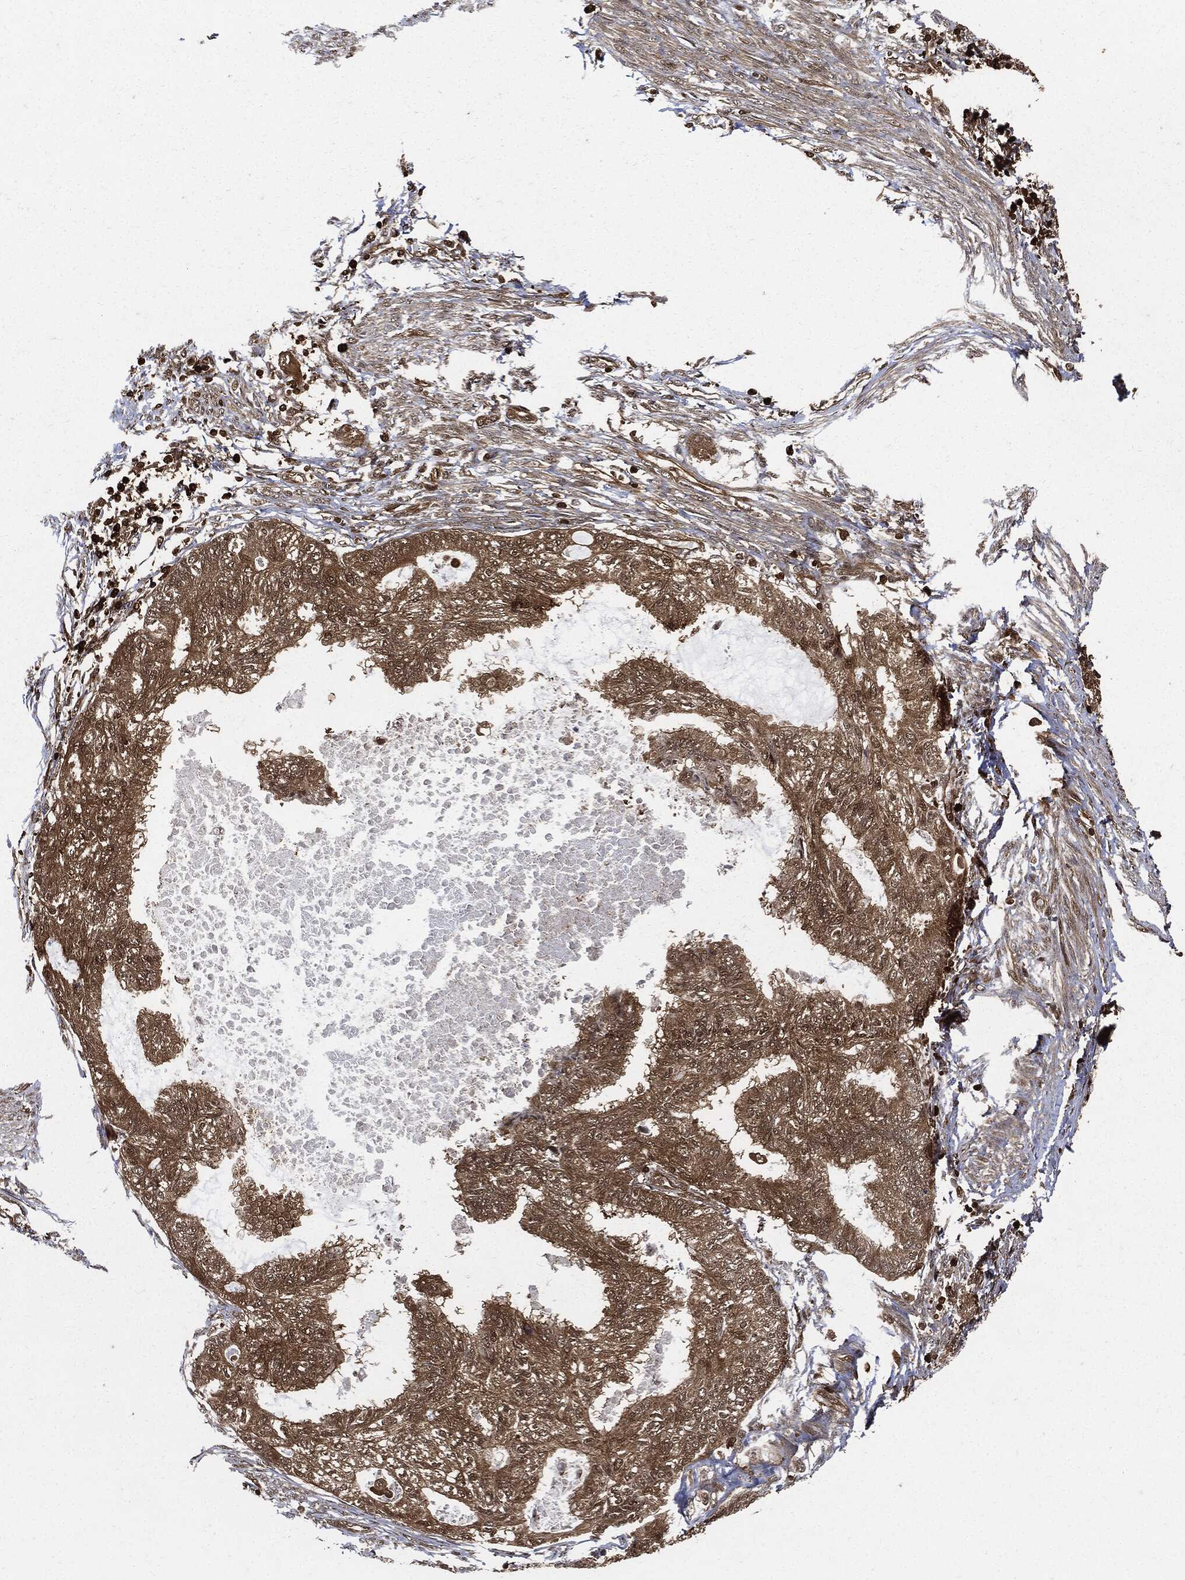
{"staining": {"intensity": "moderate", "quantity": ">75%", "location": "cytoplasmic/membranous"}, "tissue": "endometrial cancer", "cell_type": "Tumor cells", "image_type": "cancer", "snomed": [{"axis": "morphology", "description": "Adenocarcinoma, NOS"}, {"axis": "topography", "description": "Endometrium"}], "caption": "Immunohistochemical staining of endometrial adenocarcinoma shows moderate cytoplasmic/membranous protein staining in about >75% of tumor cells.", "gene": "YWHAB", "patient": {"sex": "female", "age": 86}}